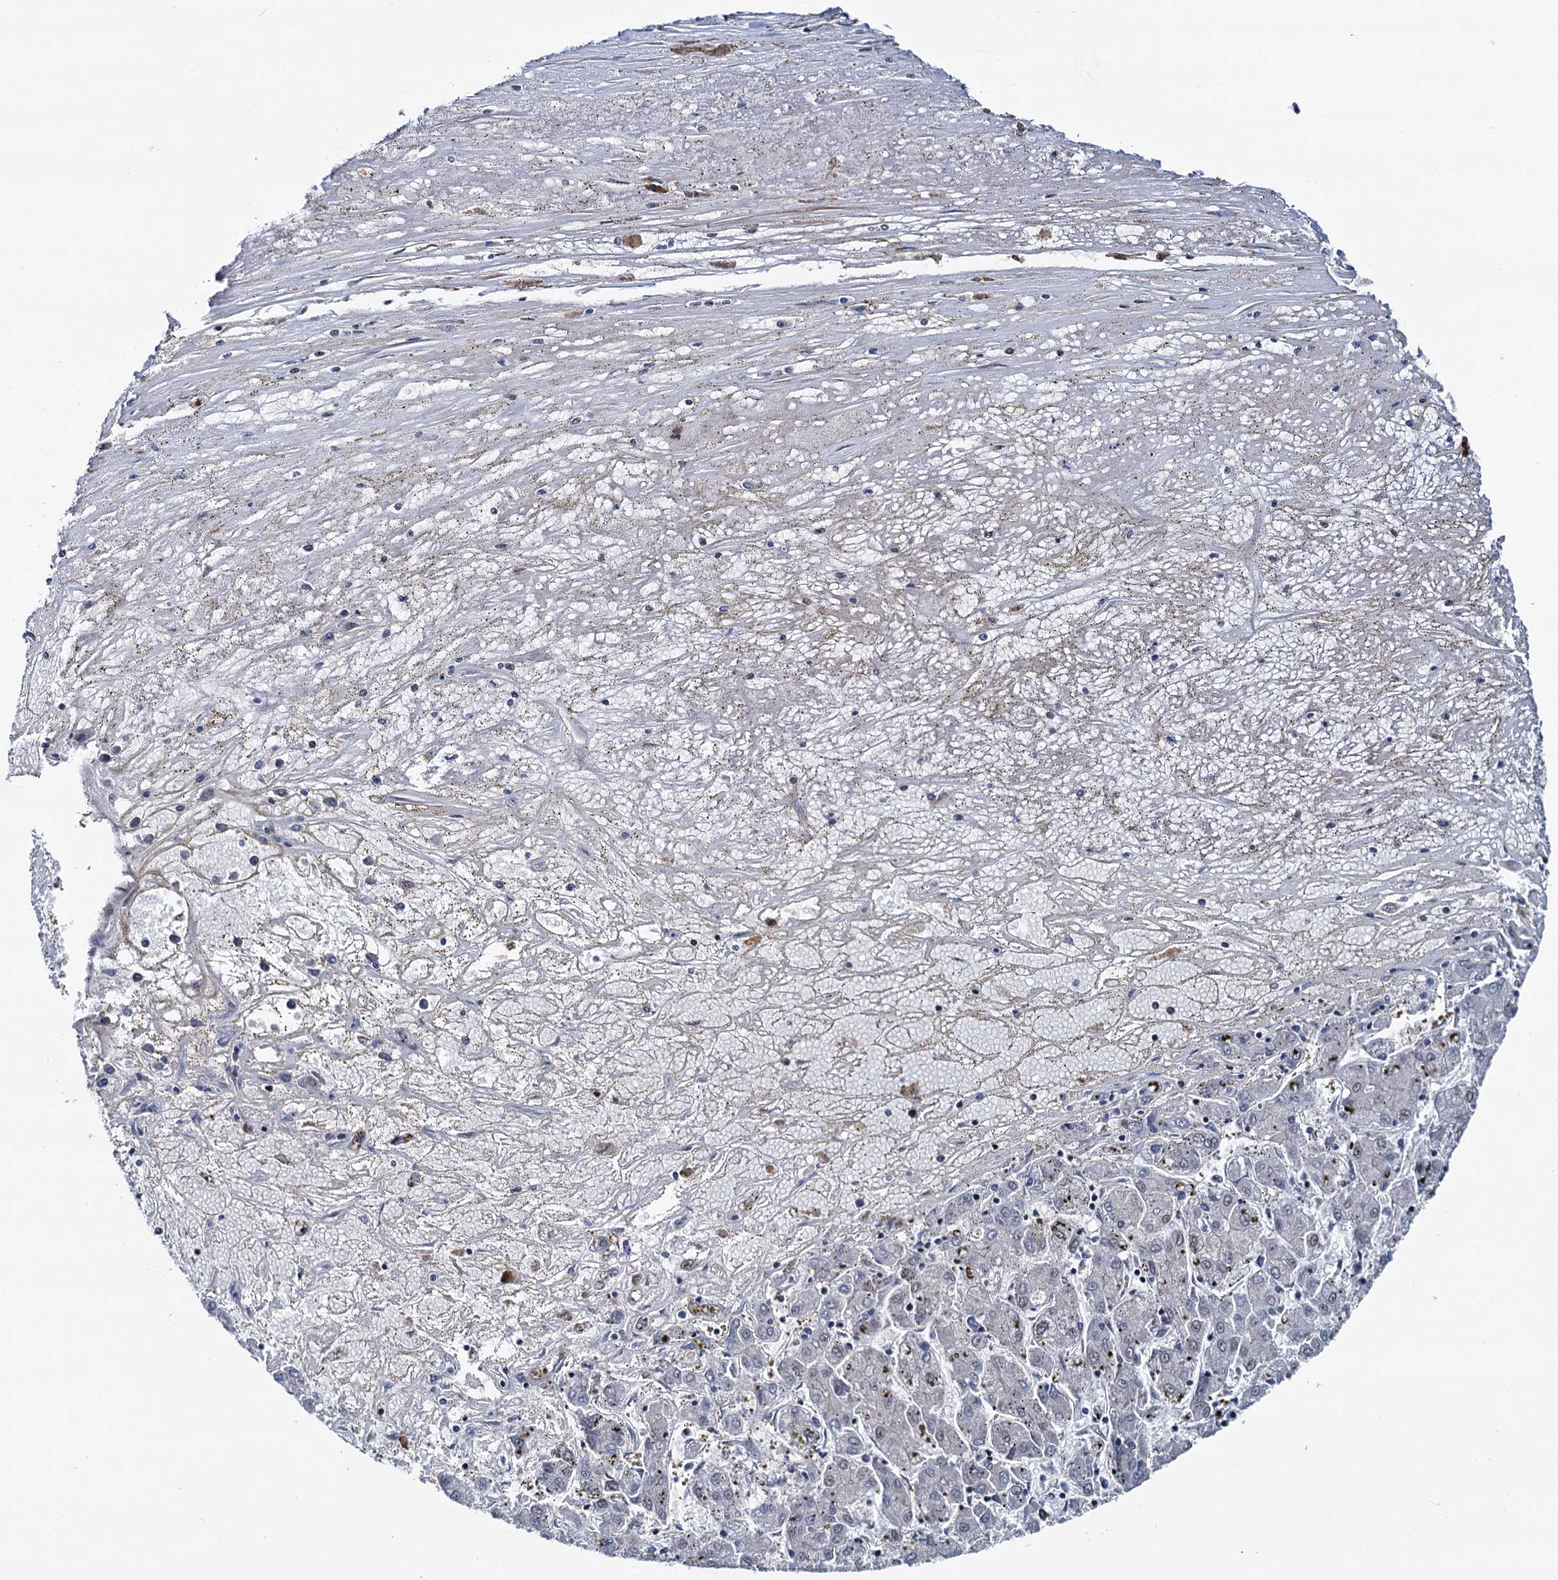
{"staining": {"intensity": "weak", "quantity": "<25%", "location": "nuclear"}, "tissue": "liver cancer", "cell_type": "Tumor cells", "image_type": "cancer", "snomed": [{"axis": "morphology", "description": "Carcinoma, Hepatocellular, NOS"}, {"axis": "topography", "description": "Liver"}], "caption": "Human liver cancer stained for a protein using immunohistochemistry (IHC) demonstrates no positivity in tumor cells.", "gene": "RUFY2", "patient": {"sex": "male", "age": 72}}